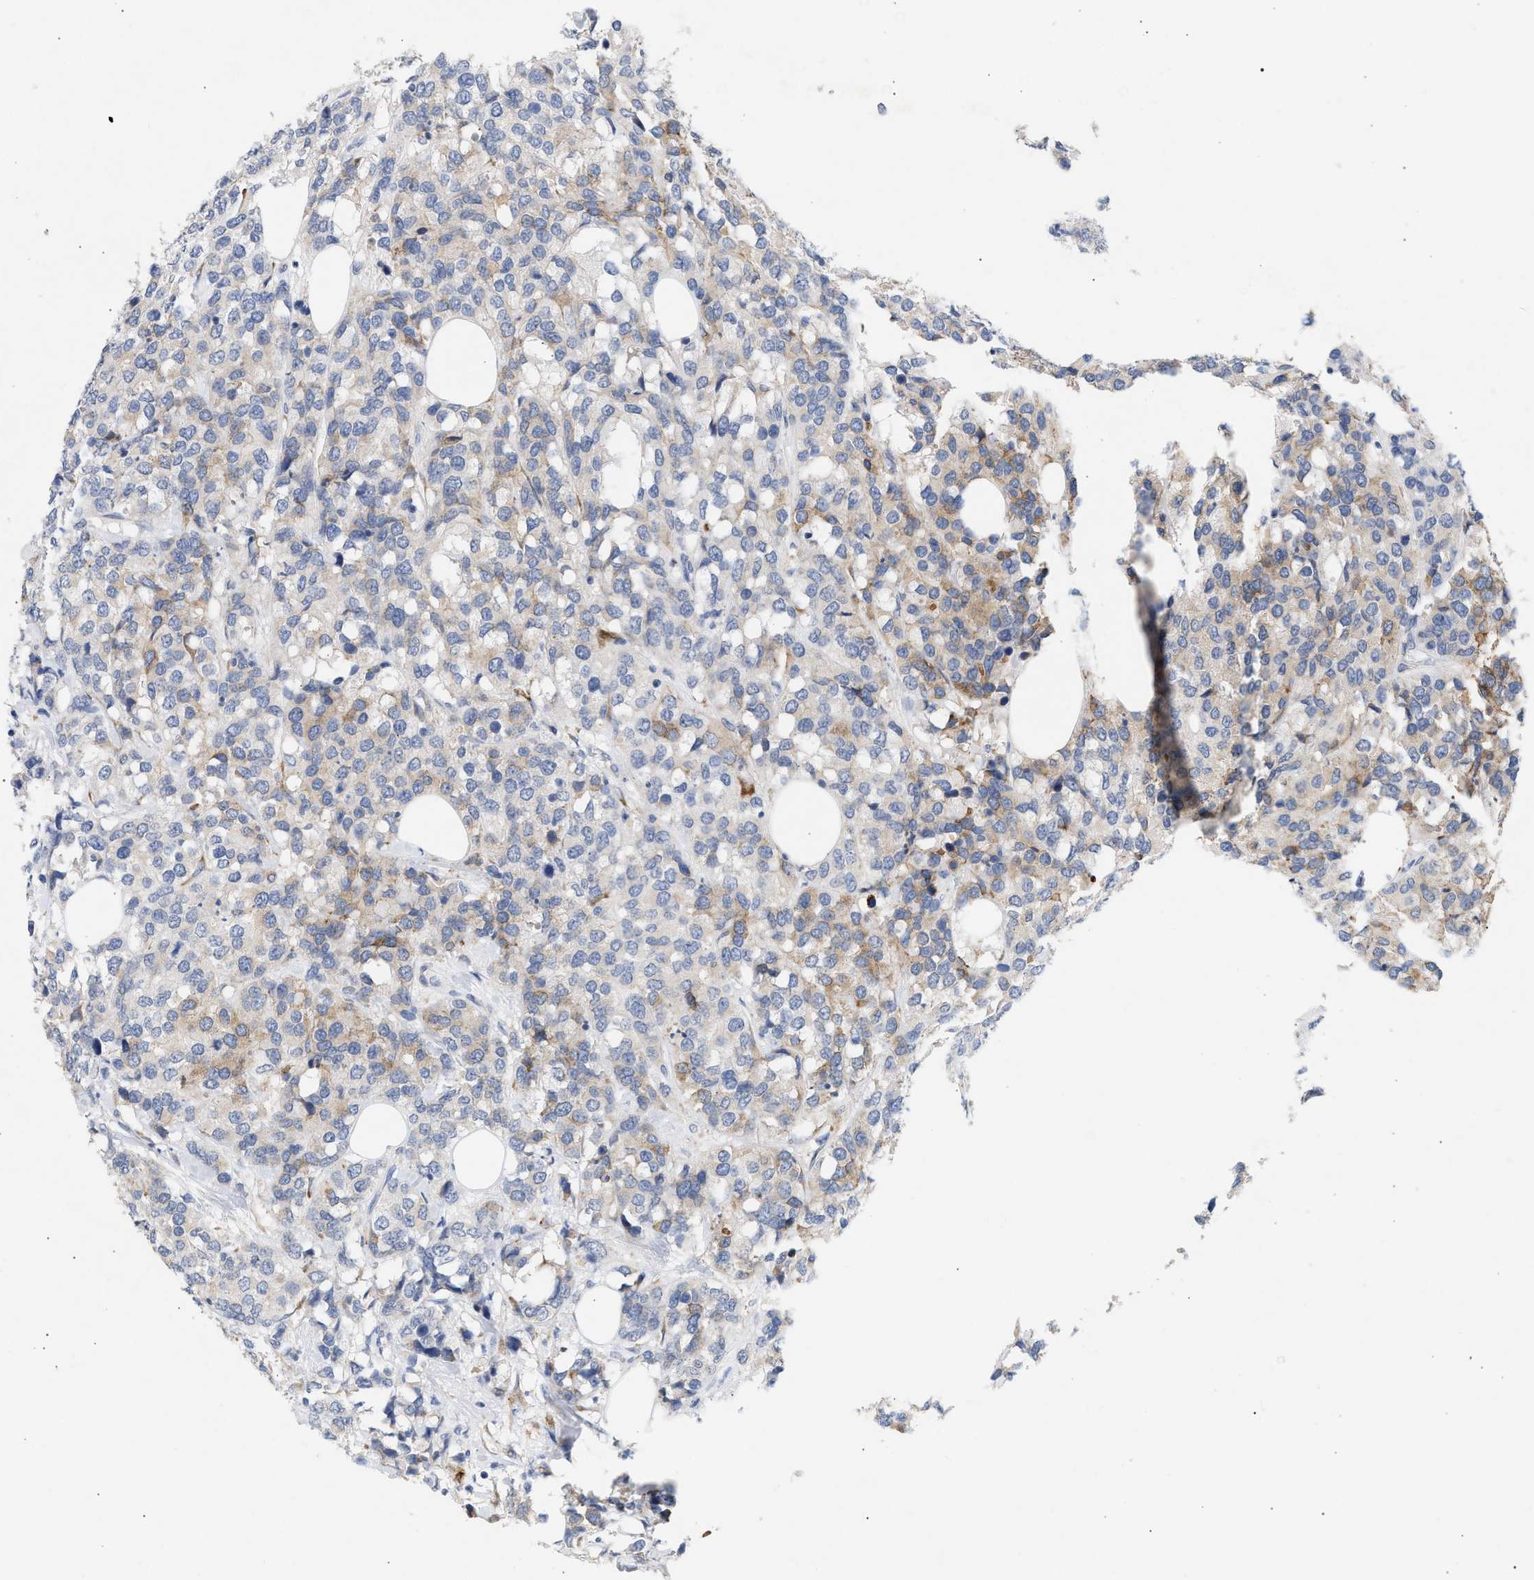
{"staining": {"intensity": "weak", "quantity": "<25%", "location": "cytoplasmic/membranous"}, "tissue": "breast cancer", "cell_type": "Tumor cells", "image_type": "cancer", "snomed": [{"axis": "morphology", "description": "Lobular carcinoma"}, {"axis": "topography", "description": "Breast"}], "caption": "Lobular carcinoma (breast) was stained to show a protein in brown. There is no significant positivity in tumor cells.", "gene": "SELENOM", "patient": {"sex": "female", "age": 59}}